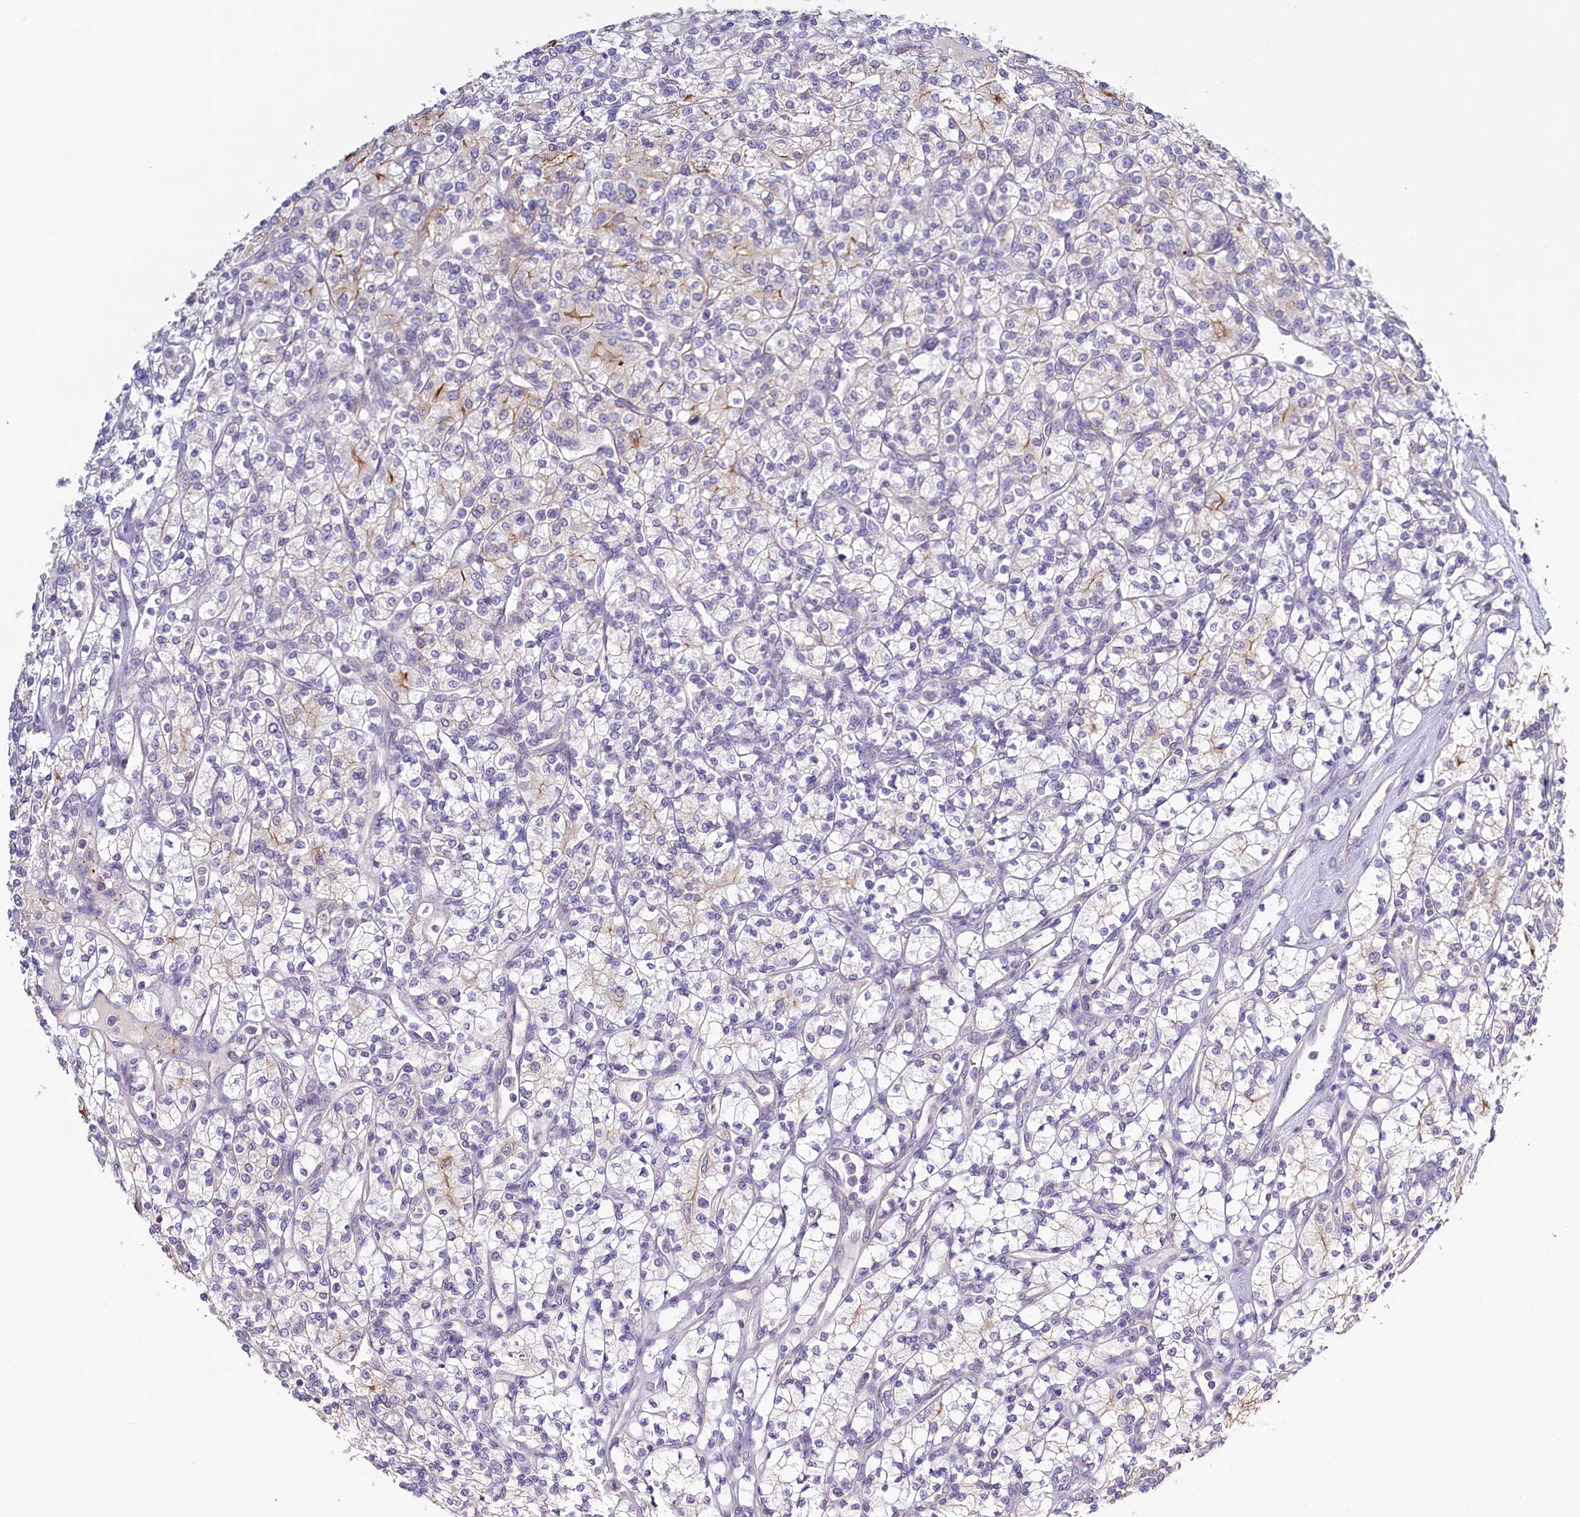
{"staining": {"intensity": "moderate", "quantity": "<25%", "location": "cytoplasmic/membranous"}, "tissue": "renal cancer", "cell_type": "Tumor cells", "image_type": "cancer", "snomed": [{"axis": "morphology", "description": "Adenocarcinoma, NOS"}, {"axis": "topography", "description": "Kidney"}], "caption": "Renal cancer stained with DAB IHC reveals low levels of moderate cytoplasmic/membranous positivity in approximately <25% of tumor cells.", "gene": "PDE6D", "patient": {"sex": "male", "age": 77}}